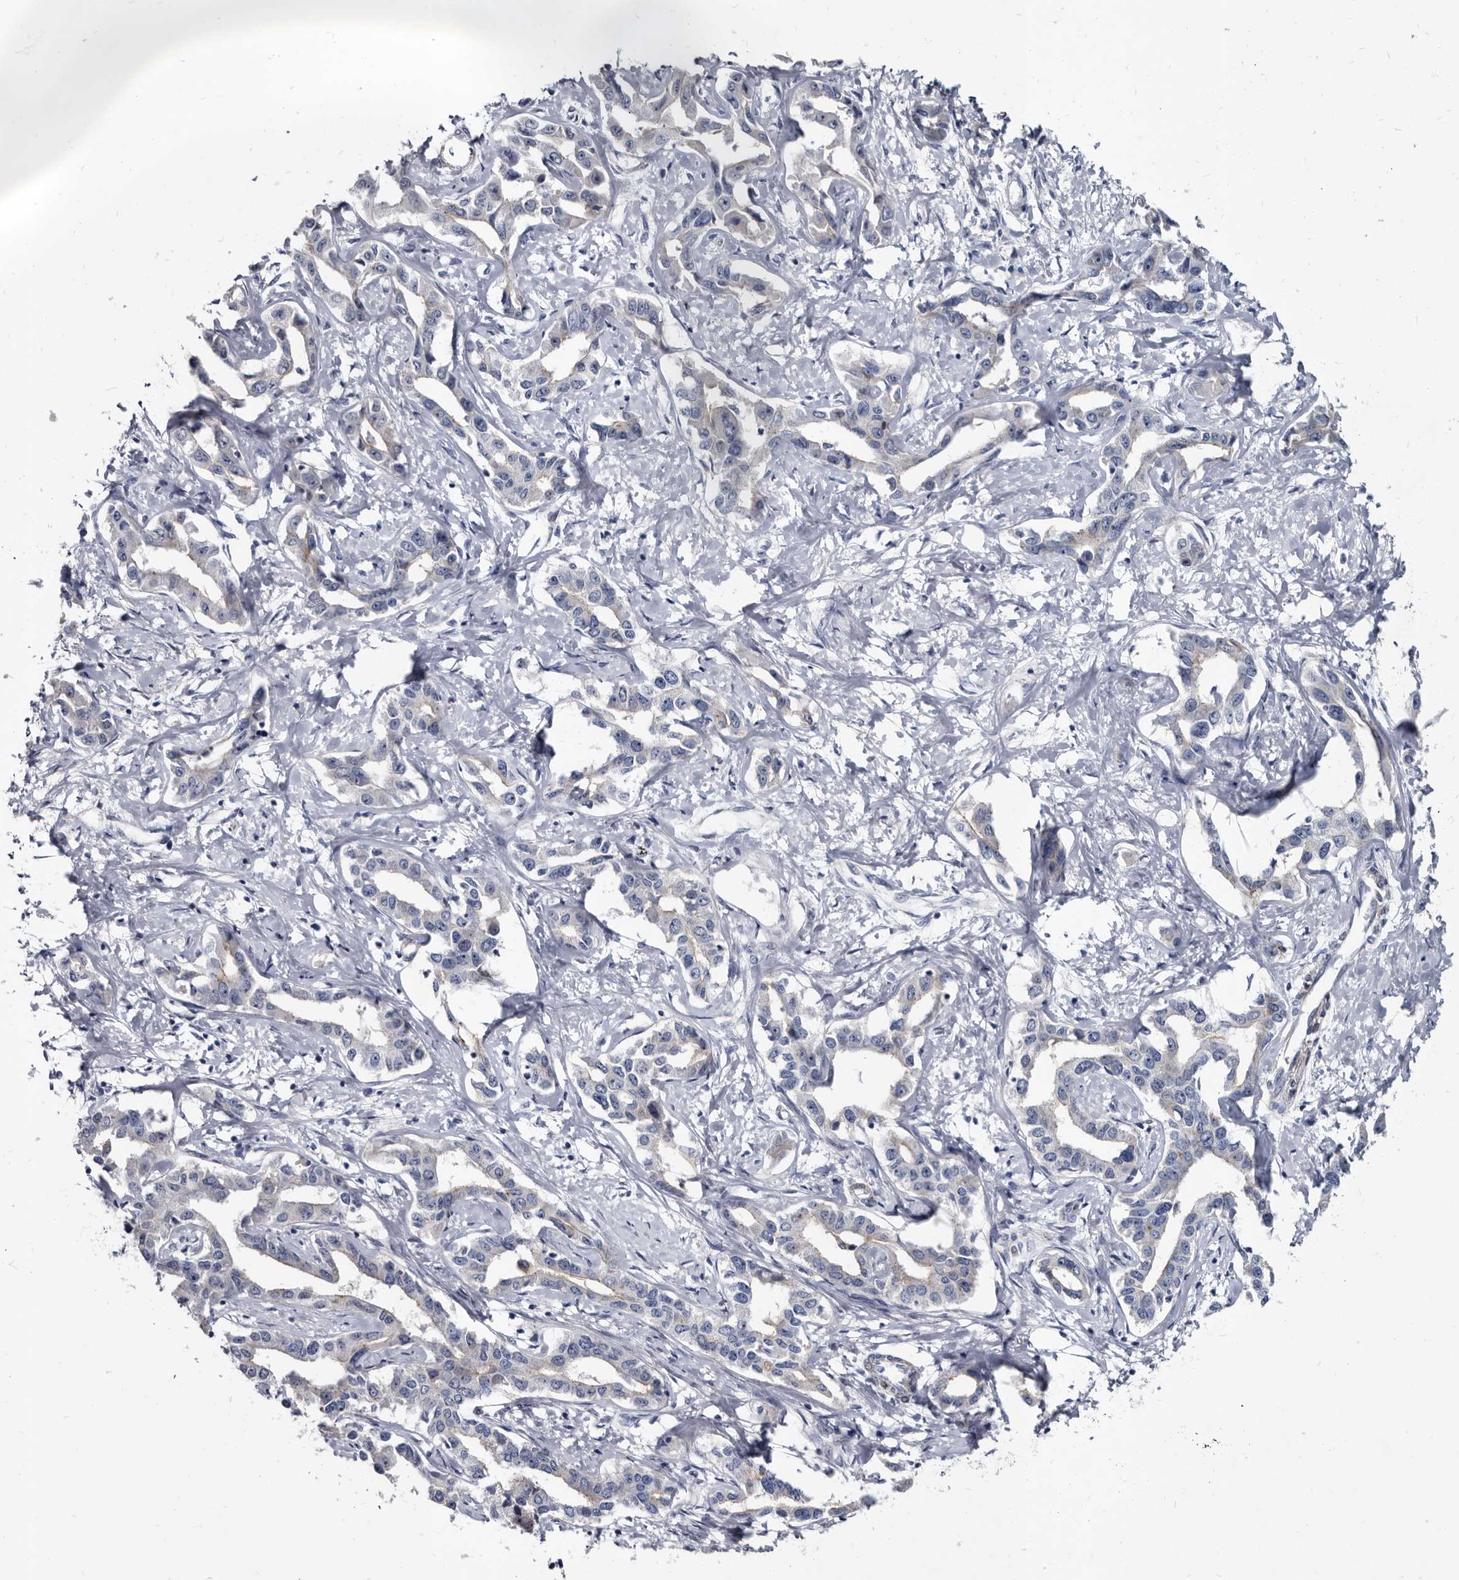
{"staining": {"intensity": "negative", "quantity": "none", "location": "none"}, "tissue": "liver cancer", "cell_type": "Tumor cells", "image_type": "cancer", "snomed": [{"axis": "morphology", "description": "Cholangiocarcinoma"}, {"axis": "topography", "description": "Liver"}], "caption": "Protein analysis of liver cancer exhibits no significant staining in tumor cells.", "gene": "PRSS8", "patient": {"sex": "male", "age": 59}}